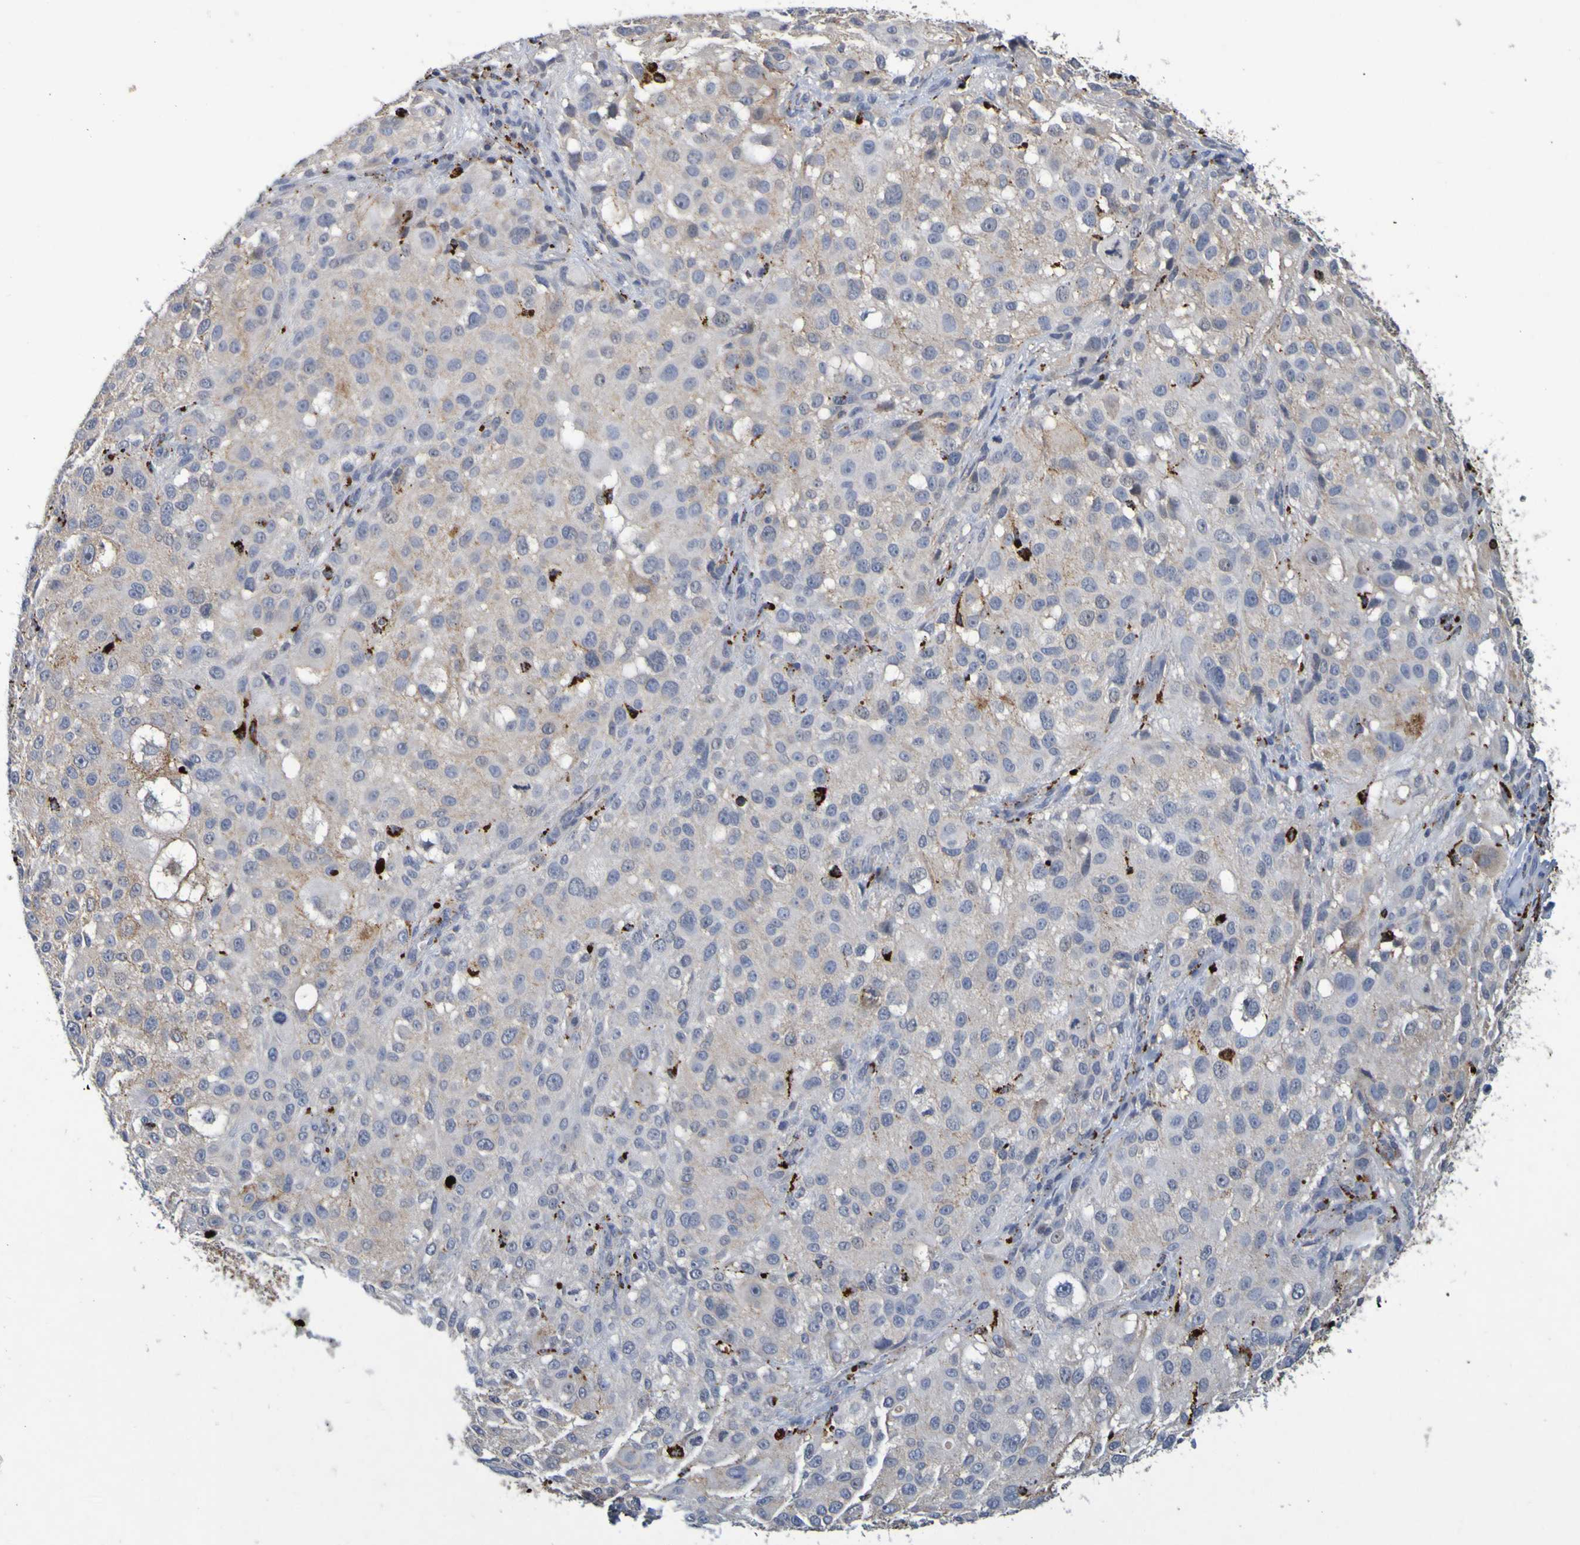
{"staining": {"intensity": "weak", "quantity": "<25%", "location": "cytoplasmic/membranous"}, "tissue": "melanoma", "cell_type": "Tumor cells", "image_type": "cancer", "snomed": [{"axis": "morphology", "description": "Necrosis, NOS"}, {"axis": "morphology", "description": "Malignant melanoma, NOS"}, {"axis": "topography", "description": "Skin"}], "caption": "High power microscopy image of an immunohistochemistry image of malignant melanoma, revealing no significant positivity in tumor cells.", "gene": "TPH1", "patient": {"sex": "female", "age": 87}}